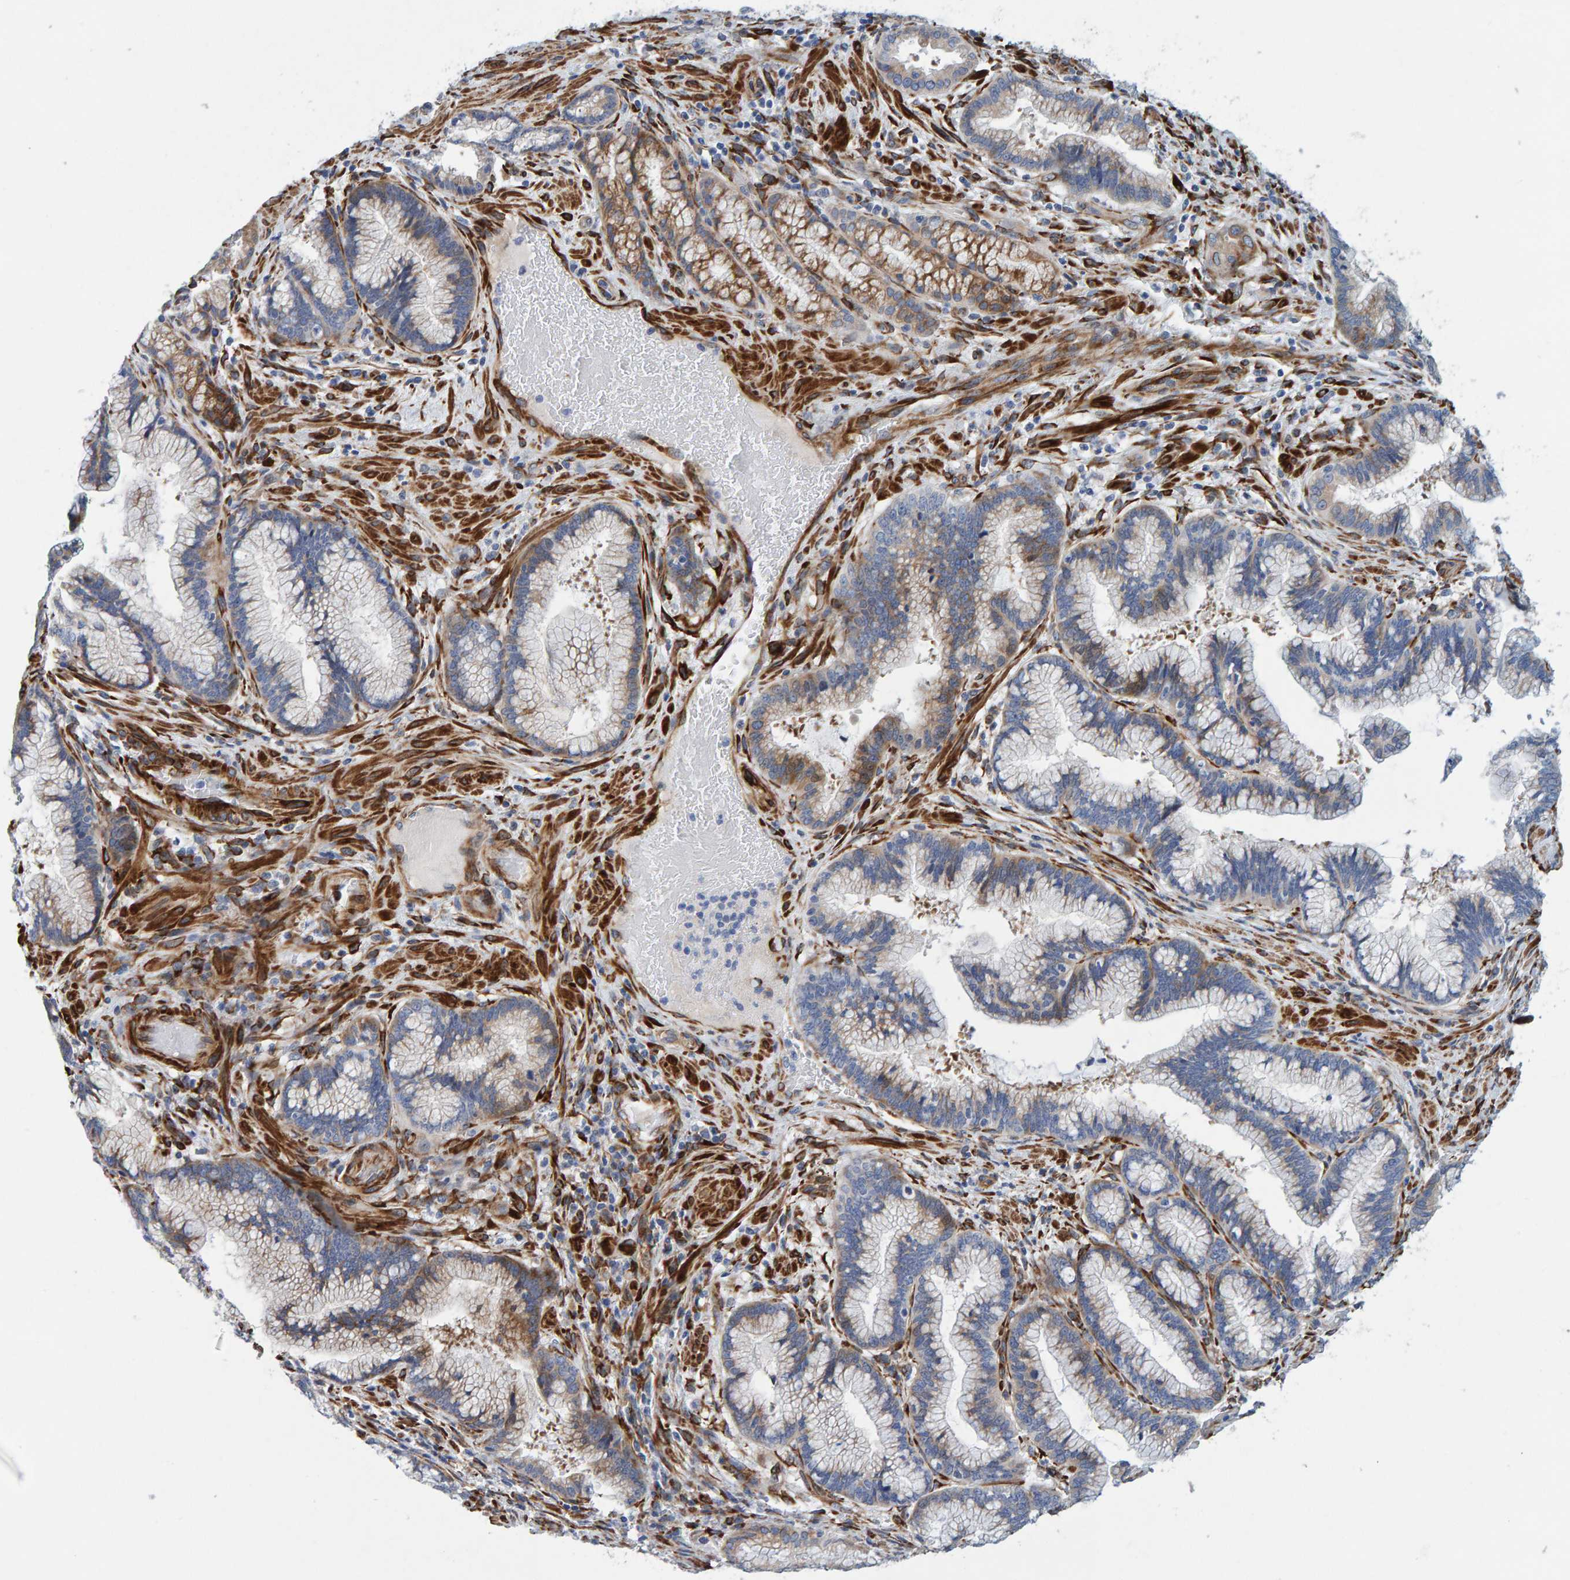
{"staining": {"intensity": "weak", "quantity": "<25%", "location": "cytoplasmic/membranous"}, "tissue": "pancreatic cancer", "cell_type": "Tumor cells", "image_type": "cancer", "snomed": [{"axis": "morphology", "description": "Adenocarcinoma, NOS"}, {"axis": "topography", "description": "Pancreas"}], "caption": "Image shows no significant protein expression in tumor cells of pancreatic cancer (adenocarcinoma). (Stains: DAB immunohistochemistry (IHC) with hematoxylin counter stain, Microscopy: brightfield microscopy at high magnification).", "gene": "MMP16", "patient": {"sex": "female", "age": 64}}